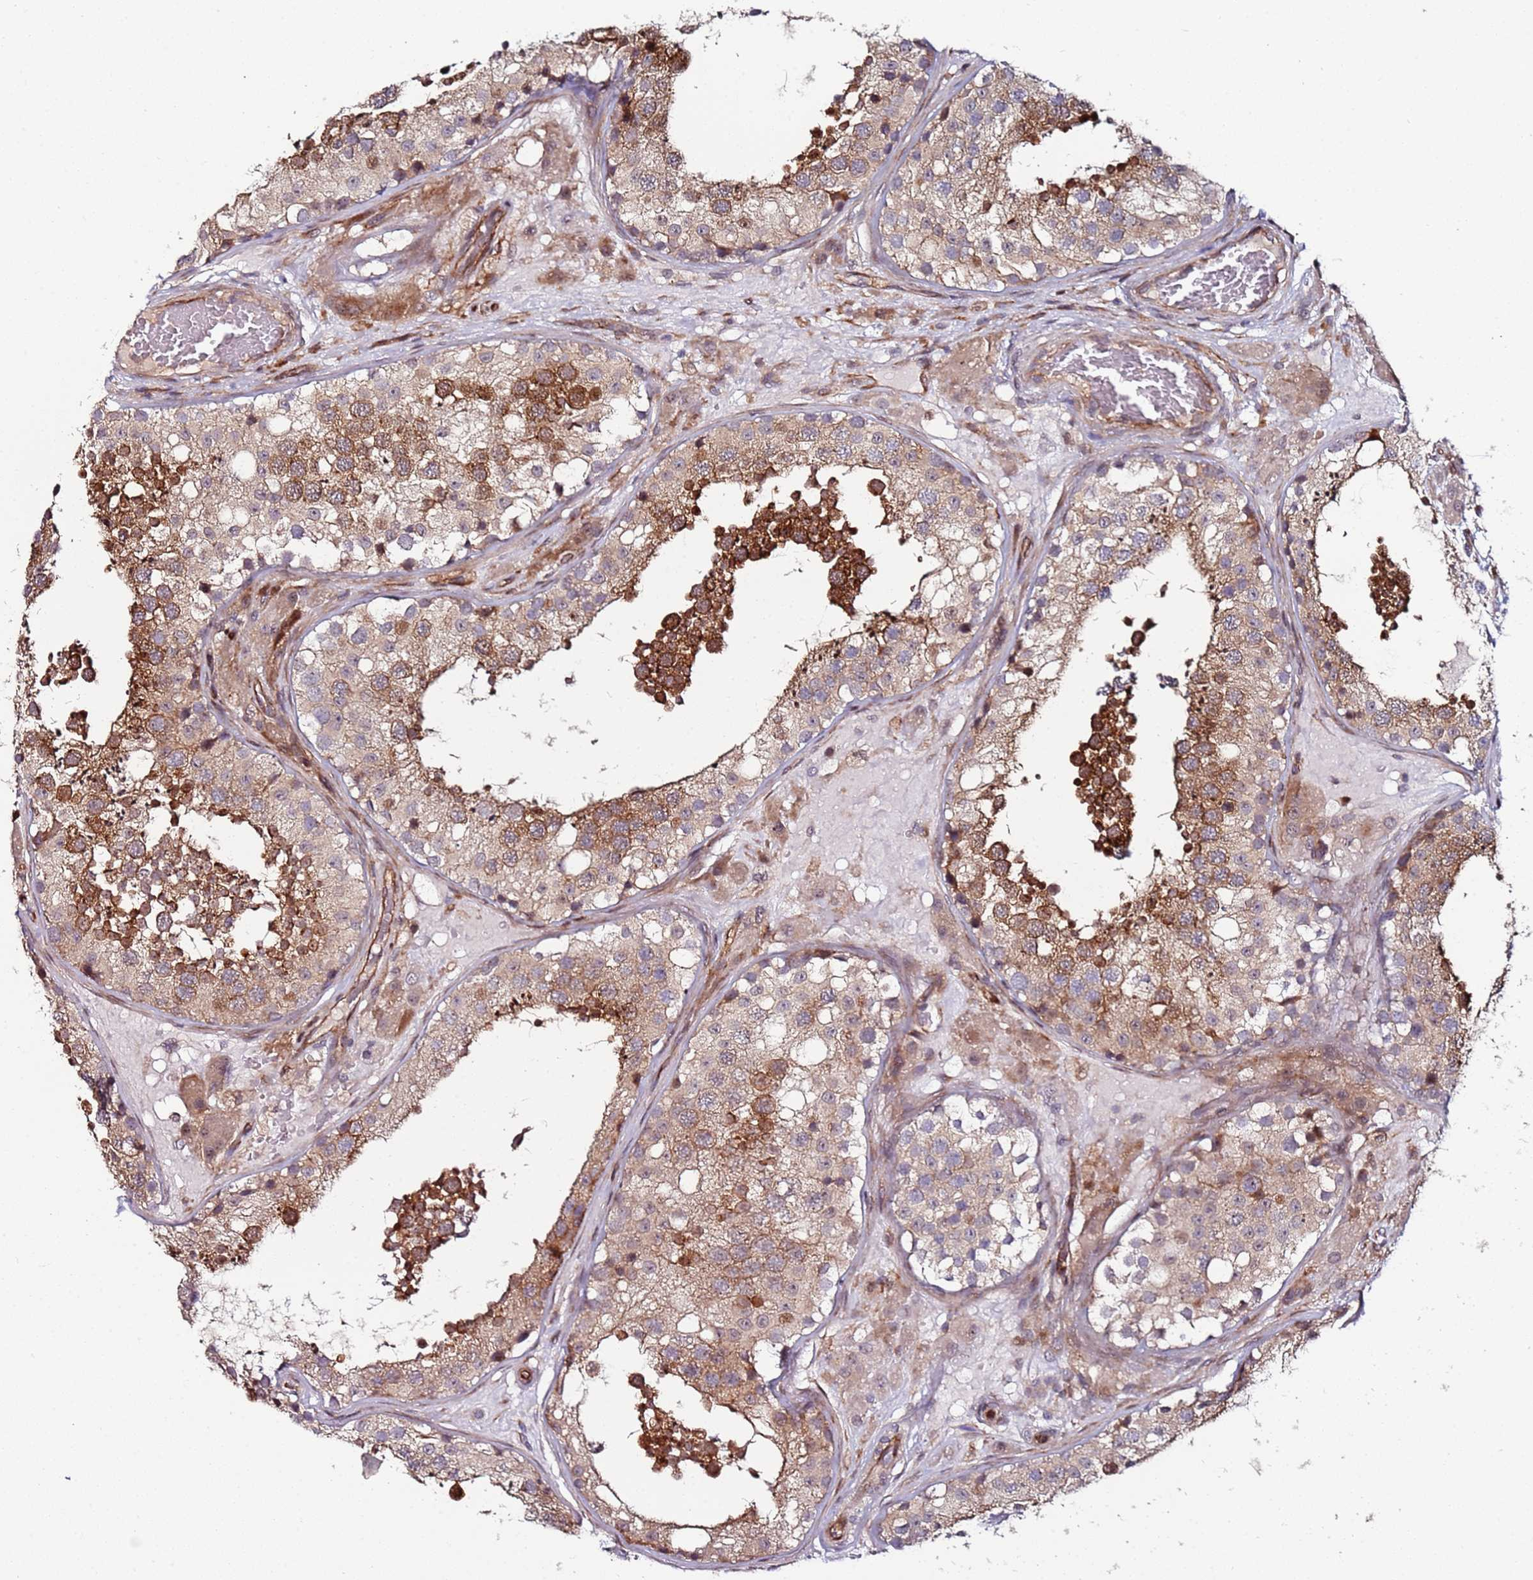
{"staining": {"intensity": "strong", "quantity": "<25%", "location": "cytoplasmic/membranous"}, "tissue": "testis", "cell_type": "Cells in seminiferous ducts", "image_type": "normal", "snomed": [{"axis": "morphology", "description": "Normal tissue, NOS"}, {"axis": "topography", "description": "Testis"}], "caption": "Immunohistochemical staining of unremarkable testis demonstrates strong cytoplasmic/membranous protein expression in approximately <25% of cells in seminiferous ducts. (DAB IHC, brown staining for protein, blue staining for nuclei).", "gene": "DUSP28", "patient": {"sex": "male", "age": 26}}